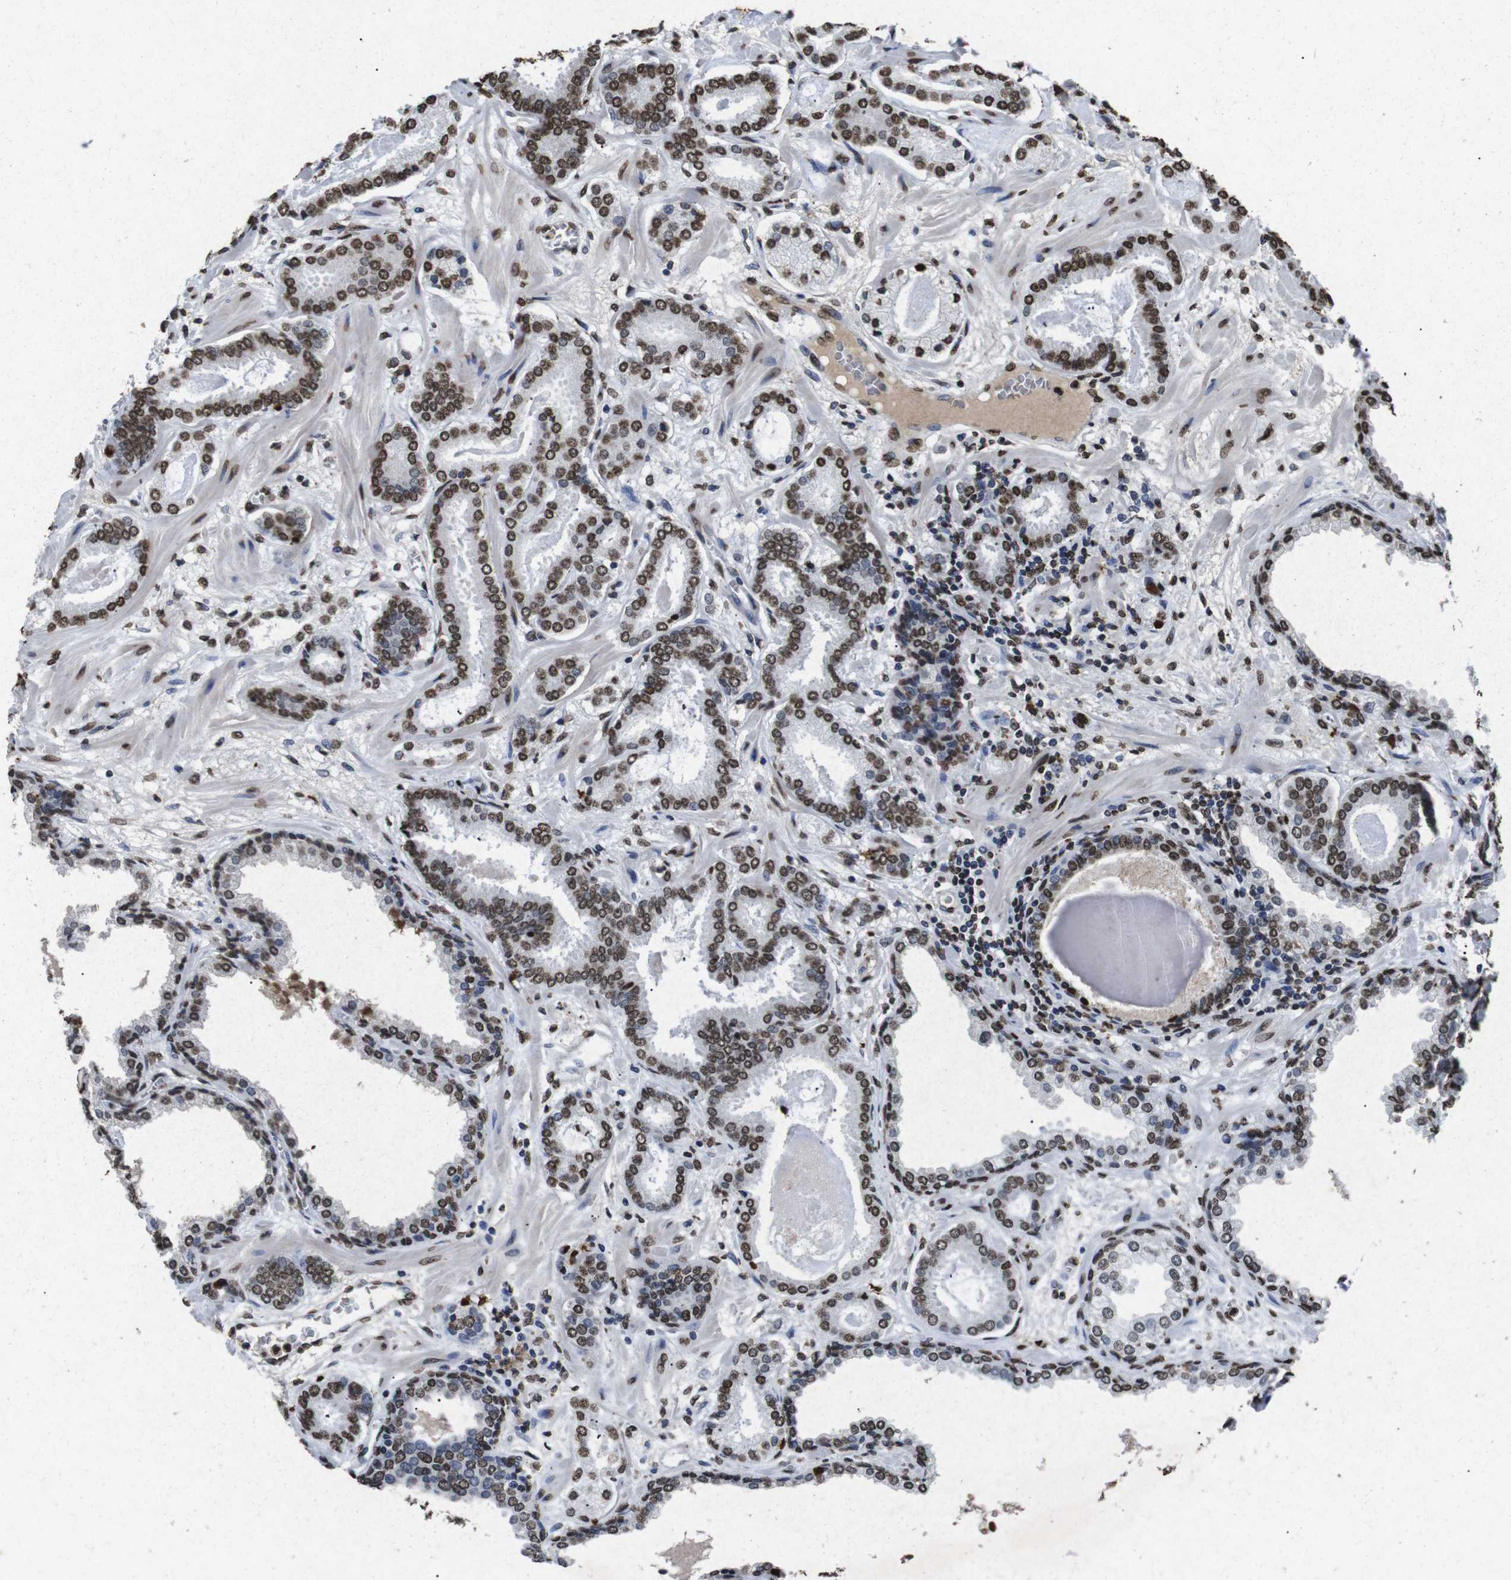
{"staining": {"intensity": "strong", "quantity": ">75%", "location": "nuclear"}, "tissue": "prostate cancer", "cell_type": "Tumor cells", "image_type": "cancer", "snomed": [{"axis": "morphology", "description": "Adenocarcinoma, Low grade"}, {"axis": "topography", "description": "Prostate"}], "caption": "Immunohistochemical staining of human prostate cancer (adenocarcinoma (low-grade)) exhibits strong nuclear protein expression in approximately >75% of tumor cells.", "gene": "MDM2", "patient": {"sex": "male", "age": 53}}